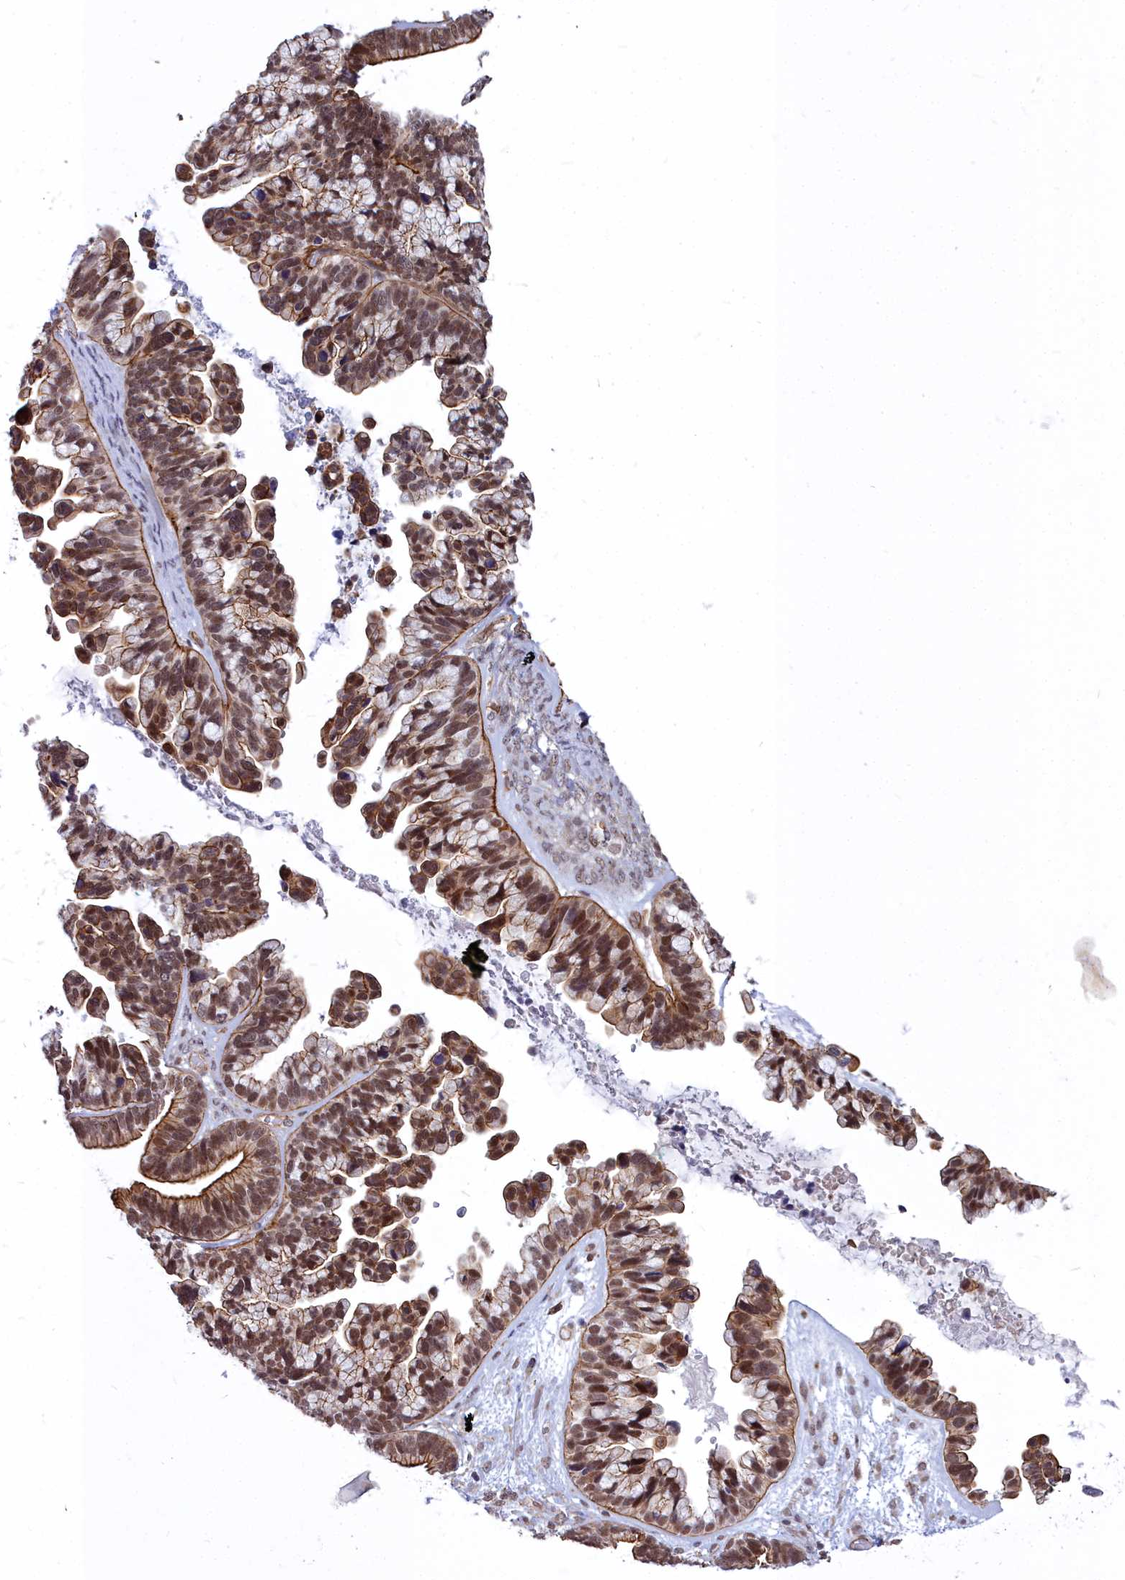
{"staining": {"intensity": "moderate", "quantity": ">75%", "location": "cytoplasmic/membranous,nuclear"}, "tissue": "ovarian cancer", "cell_type": "Tumor cells", "image_type": "cancer", "snomed": [{"axis": "morphology", "description": "Cystadenocarcinoma, serous, NOS"}, {"axis": "topography", "description": "Ovary"}], "caption": "There is medium levels of moderate cytoplasmic/membranous and nuclear expression in tumor cells of serous cystadenocarcinoma (ovarian), as demonstrated by immunohistochemical staining (brown color).", "gene": "YJU2", "patient": {"sex": "female", "age": 56}}